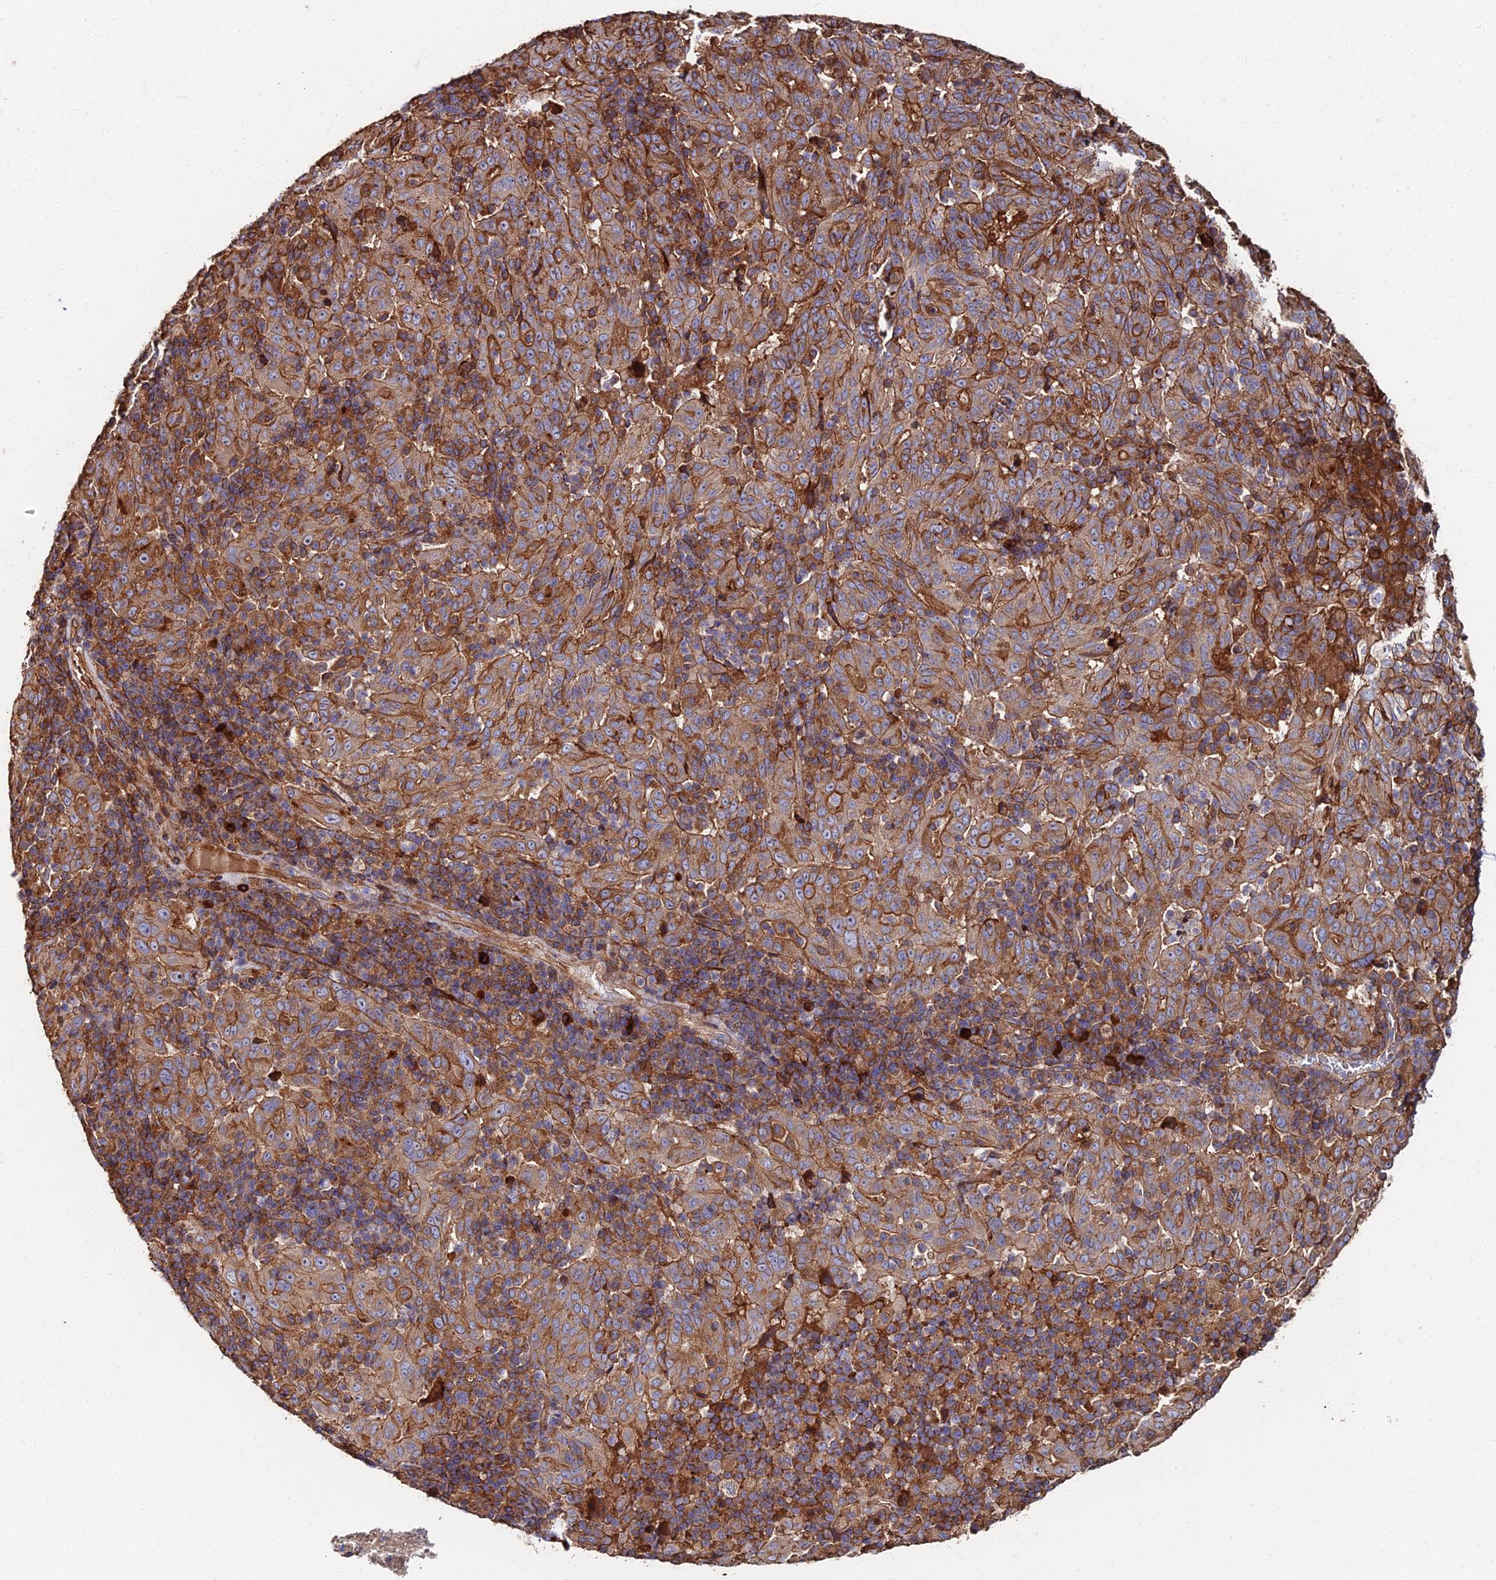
{"staining": {"intensity": "moderate", "quantity": ">75%", "location": "cytoplasmic/membranous"}, "tissue": "pancreatic cancer", "cell_type": "Tumor cells", "image_type": "cancer", "snomed": [{"axis": "morphology", "description": "Adenocarcinoma, NOS"}, {"axis": "topography", "description": "Pancreas"}], "caption": "Pancreatic adenocarcinoma stained with DAB immunohistochemistry shows medium levels of moderate cytoplasmic/membranous staining in about >75% of tumor cells. The staining was performed using DAB, with brown indicating positive protein expression. Nuclei are stained blue with hematoxylin.", "gene": "EXT1", "patient": {"sex": "male", "age": 63}}